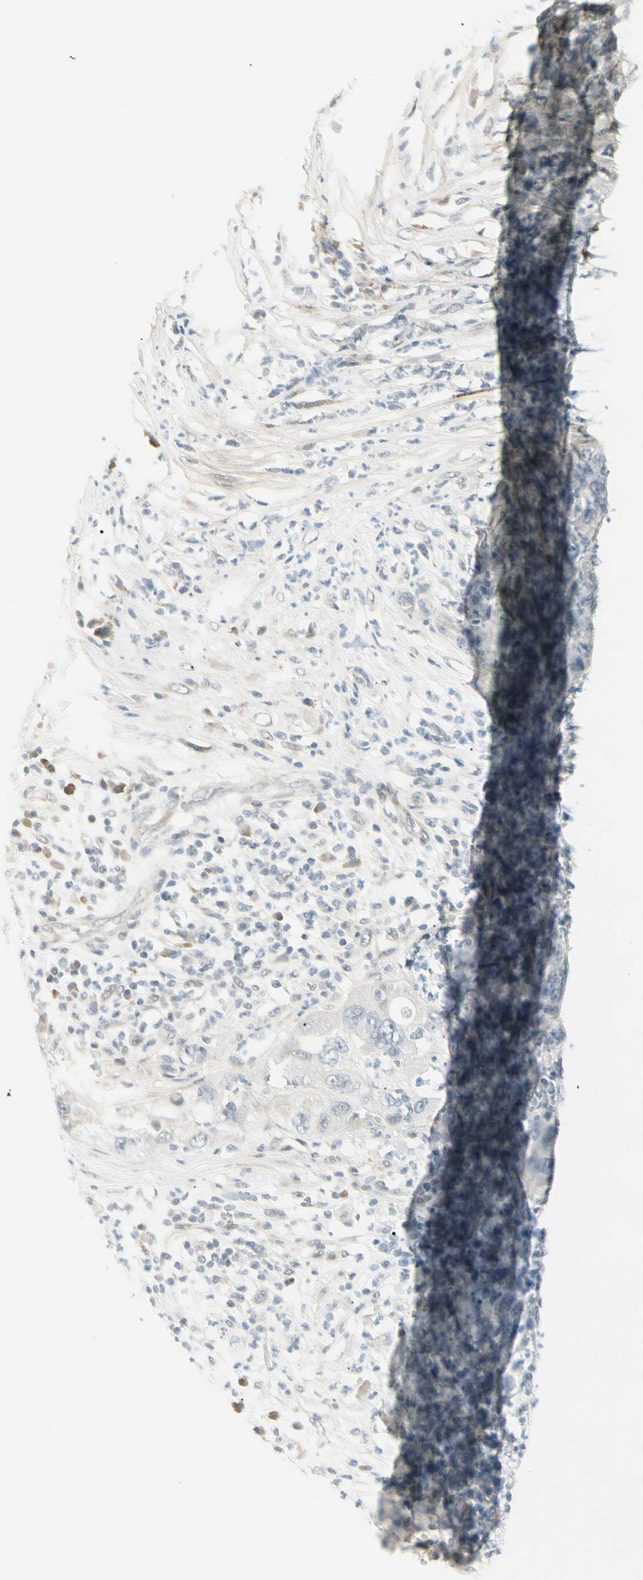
{"staining": {"intensity": "negative", "quantity": "none", "location": "none"}, "tissue": "pancreatic cancer", "cell_type": "Tumor cells", "image_type": "cancer", "snomed": [{"axis": "morphology", "description": "Adenocarcinoma, NOS"}, {"axis": "topography", "description": "Pancreas"}], "caption": "High magnification brightfield microscopy of pancreatic adenocarcinoma stained with DAB (3,3'-diaminobenzidine) (brown) and counterstained with hematoxylin (blue): tumor cells show no significant staining.", "gene": "ASPN", "patient": {"sex": "female", "age": 78}}